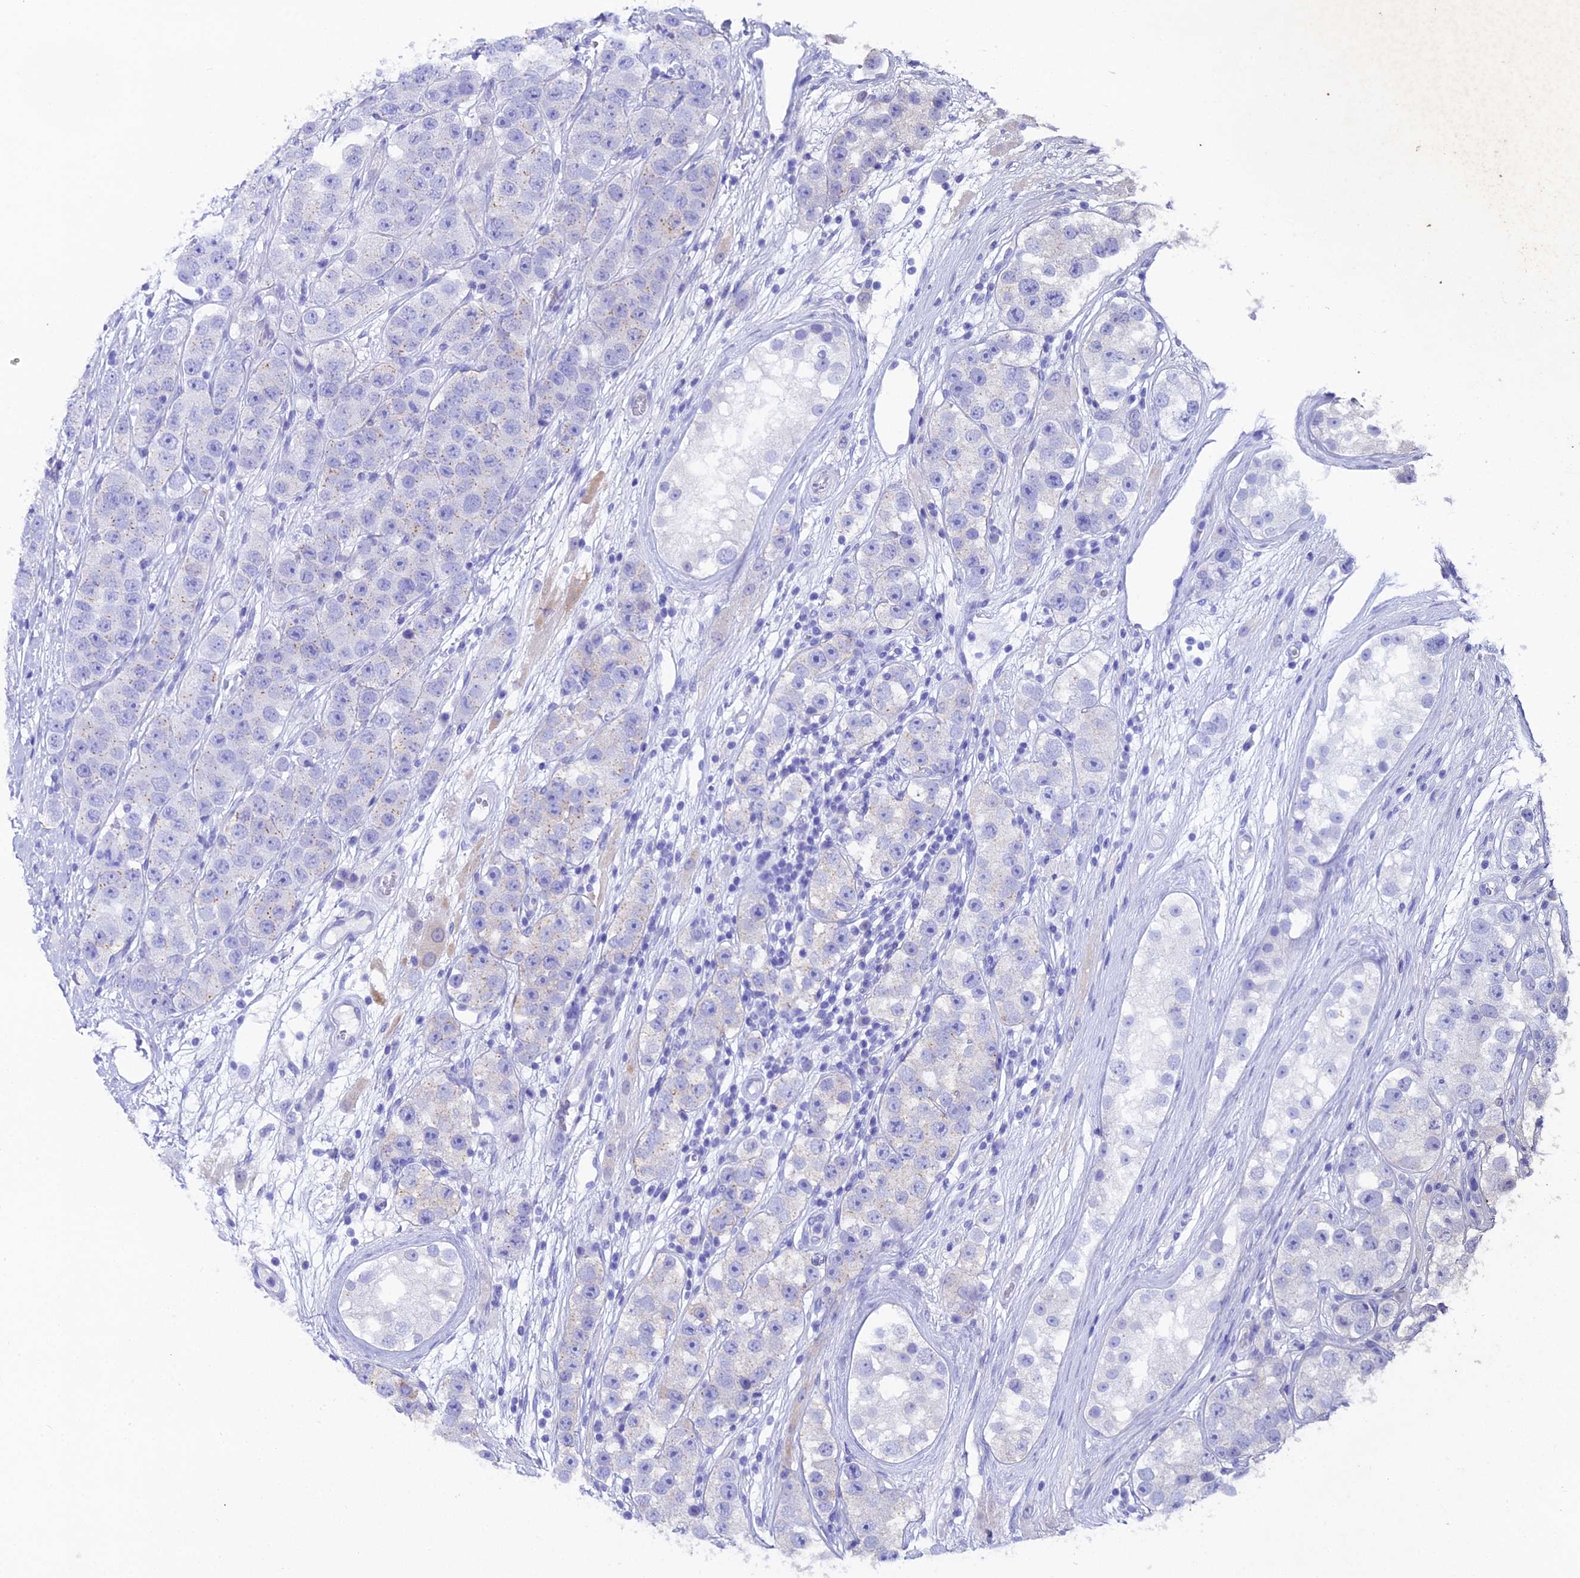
{"staining": {"intensity": "moderate", "quantity": "25%-75%", "location": "cytoplasmic/membranous"}, "tissue": "testis cancer", "cell_type": "Tumor cells", "image_type": "cancer", "snomed": [{"axis": "morphology", "description": "Seminoma, NOS"}, {"axis": "topography", "description": "Testis"}], "caption": "Human seminoma (testis) stained with a protein marker shows moderate staining in tumor cells.", "gene": "DDX19A", "patient": {"sex": "male", "age": 28}}